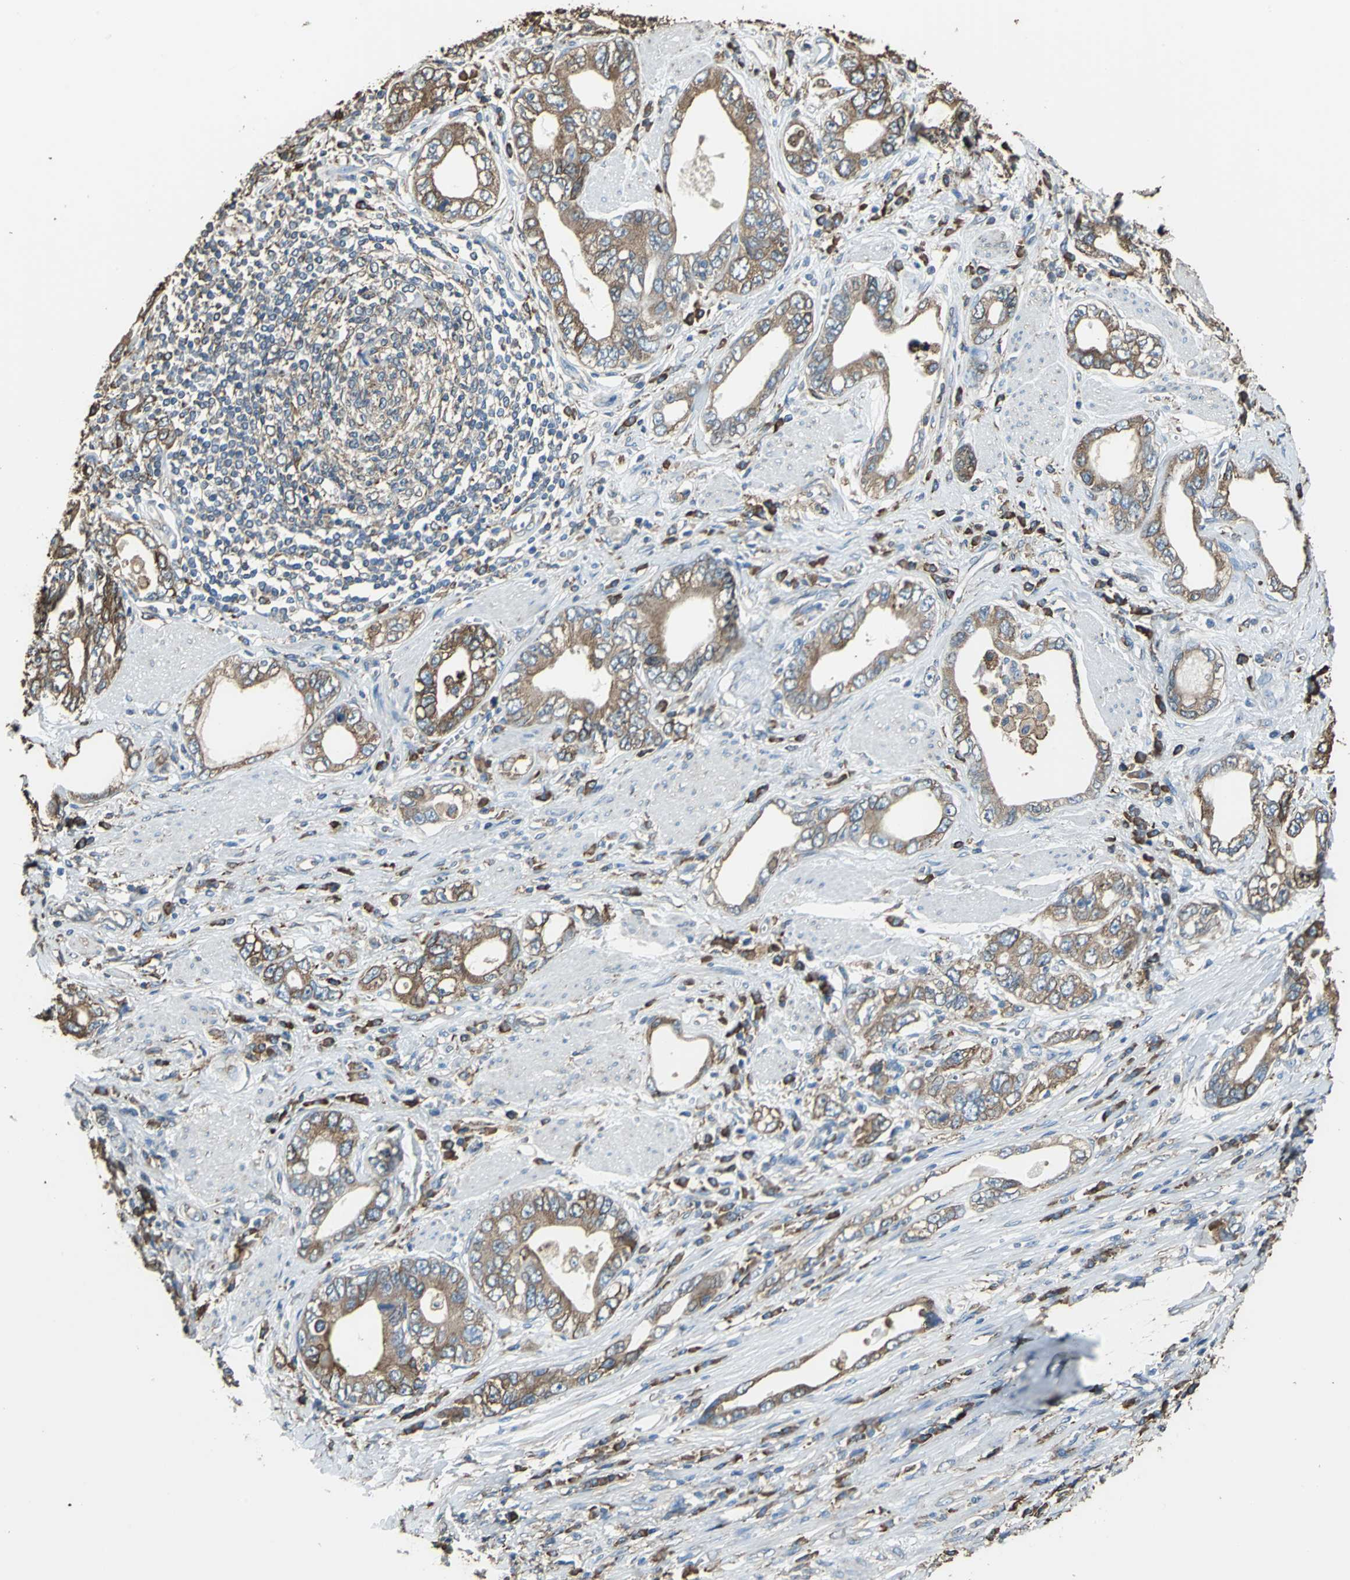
{"staining": {"intensity": "strong", "quantity": ">75%", "location": "cytoplasmic/membranous"}, "tissue": "stomach cancer", "cell_type": "Tumor cells", "image_type": "cancer", "snomed": [{"axis": "morphology", "description": "Adenocarcinoma, NOS"}, {"axis": "topography", "description": "Stomach, lower"}], "caption": "High-magnification brightfield microscopy of stomach cancer (adenocarcinoma) stained with DAB (3,3'-diaminobenzidine) (brown) and counterstained with hematoxylin (blue). tumor cells exhibit strong cytoplasmic/membranous expression is present in approximately>75% of cells.", "gene": "GPANK1", "patient": {"sex": "female", "age": 93}}